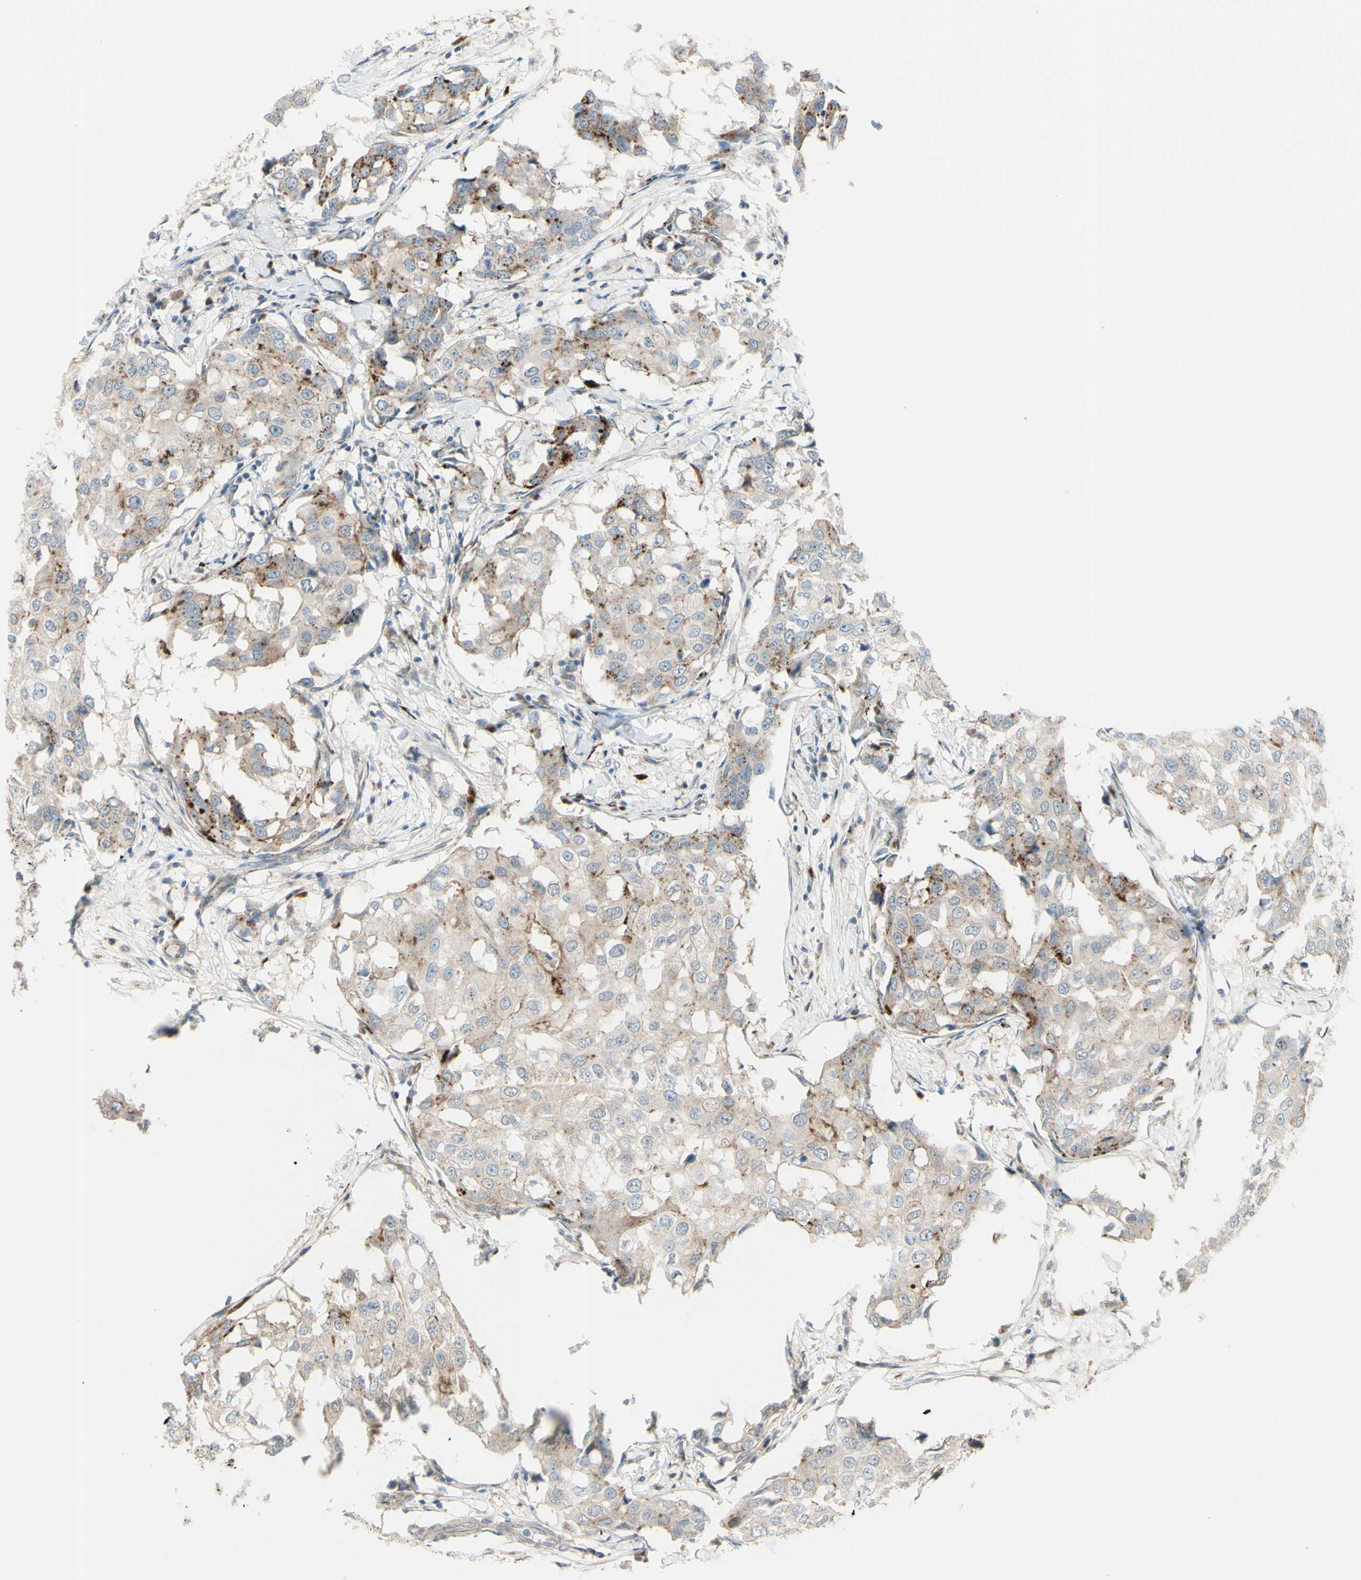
{"staining": {"intensity": "moderate", "quantity": "25%-75%", "location": "cytoplasmic/membranous"}, "tissue": "breast cancer", "cell_type": "Tumor cells", "image_type": "cancer", "snomed": [{"axis": "morphology", "description": "Duct carcinoma"}, {"axis": "topography", "description": "Breast"}], "caption": "The photomicrograph reveals staining of breast cancer, revealing moderate cytoplasmic/membranous protein positivity (brown color) within tumor cells. (DAB = brown stain, brightfield microscopy at high magnification).", "gene": "LMTK2", "patient": {"sex": "female", "age": 27}}